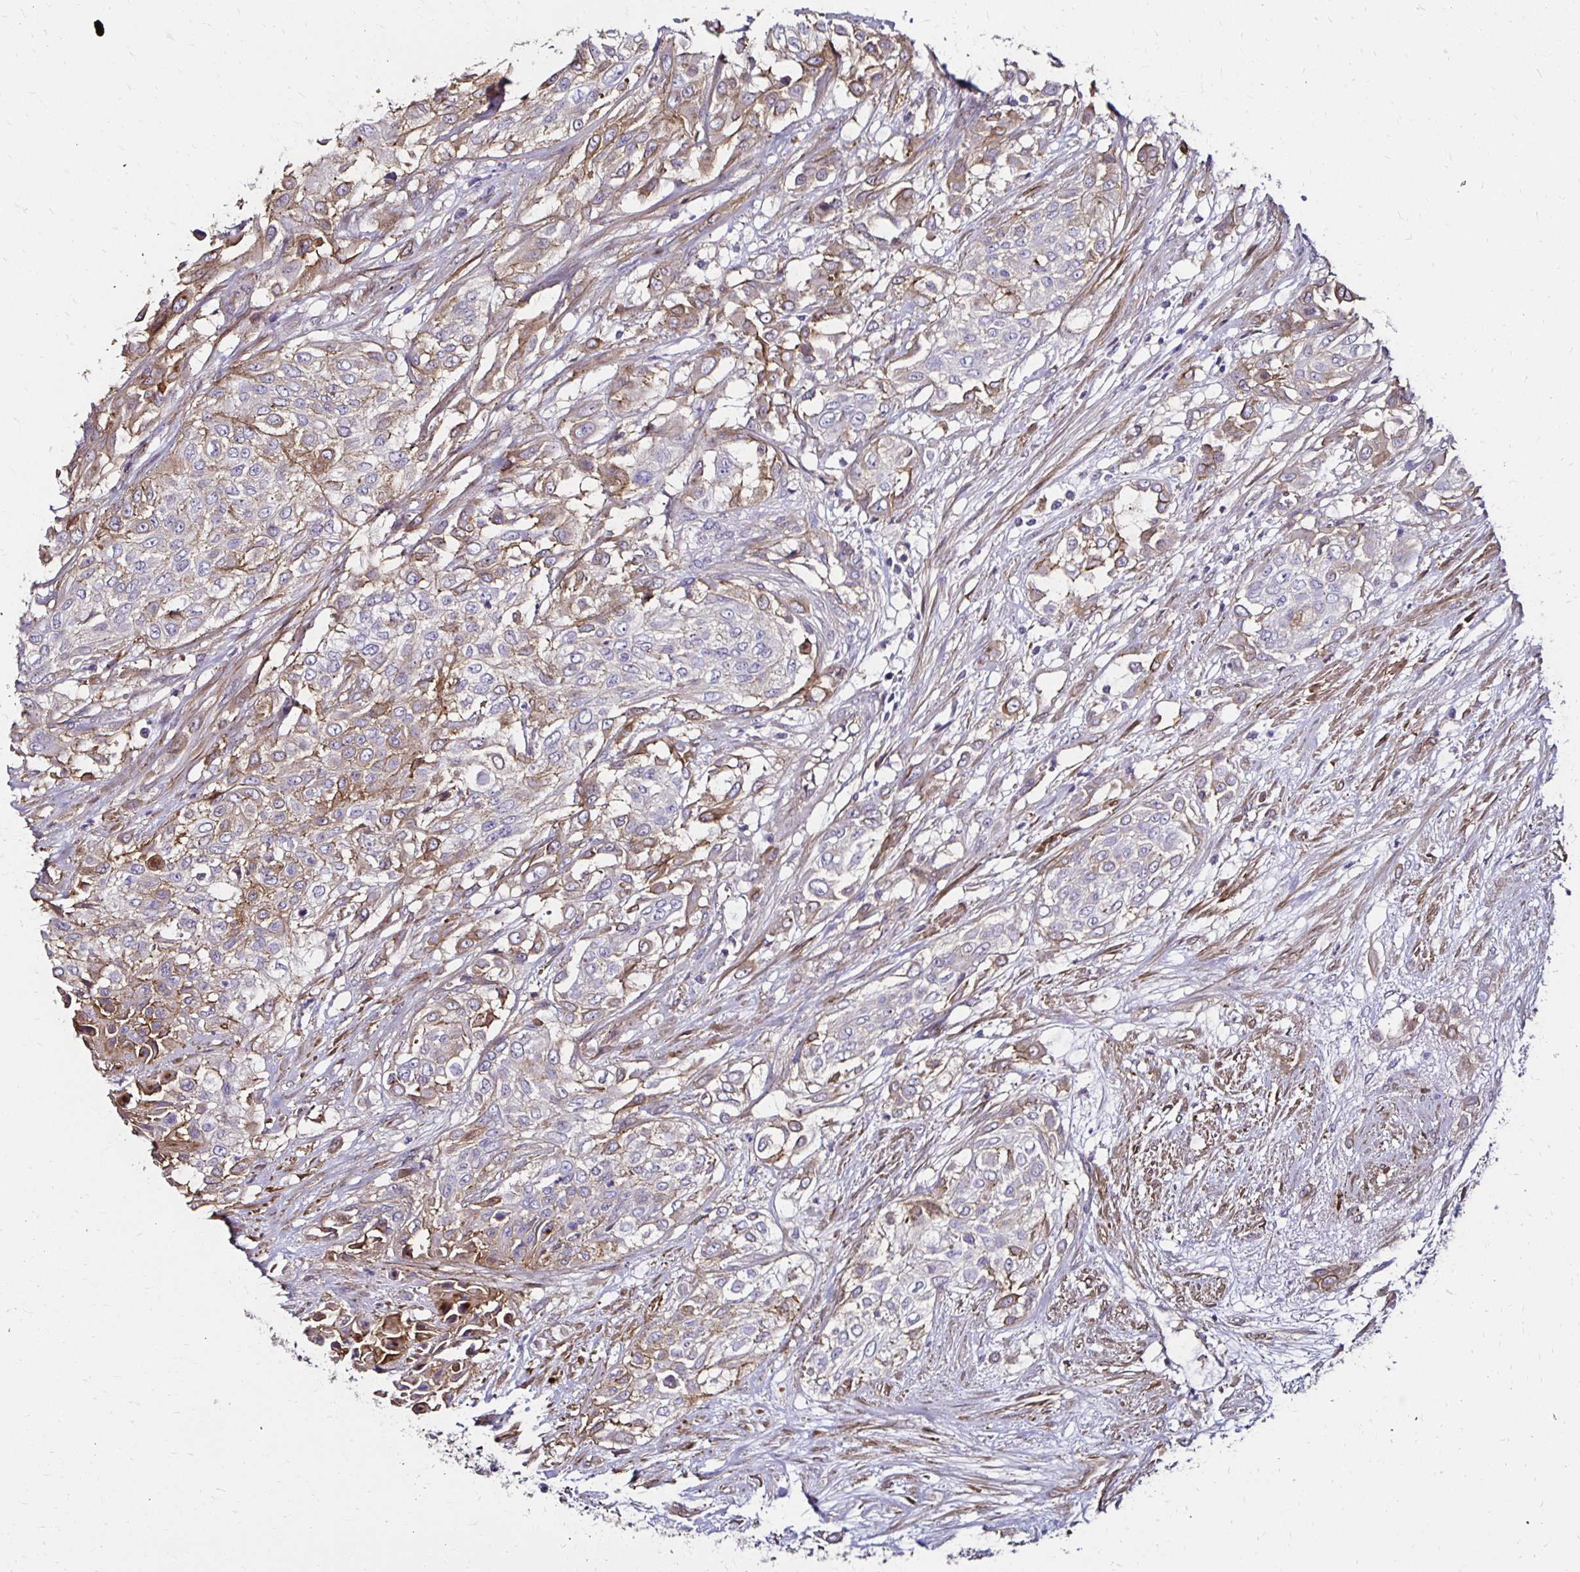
{"staining": {"intensity": "weak", "quantity": "<25%", "location": "cytoplasmic/membranous"}, "tissue": "urothelial cancer", "cell_type": "Tumor cells", "image_type": "cancer", "snomed": [{"axis": "morphology", "description": "Urothelial carcinoma, High grade"}, {"axis": "topography", "description": "Urinary bladder"}], "caption": "The micrograph shows no significant expression in tumor cells of urothelial carcinoma (high-grade).", "gene": "ITGB1", "patient": {"sex": "male", "age": 57}}